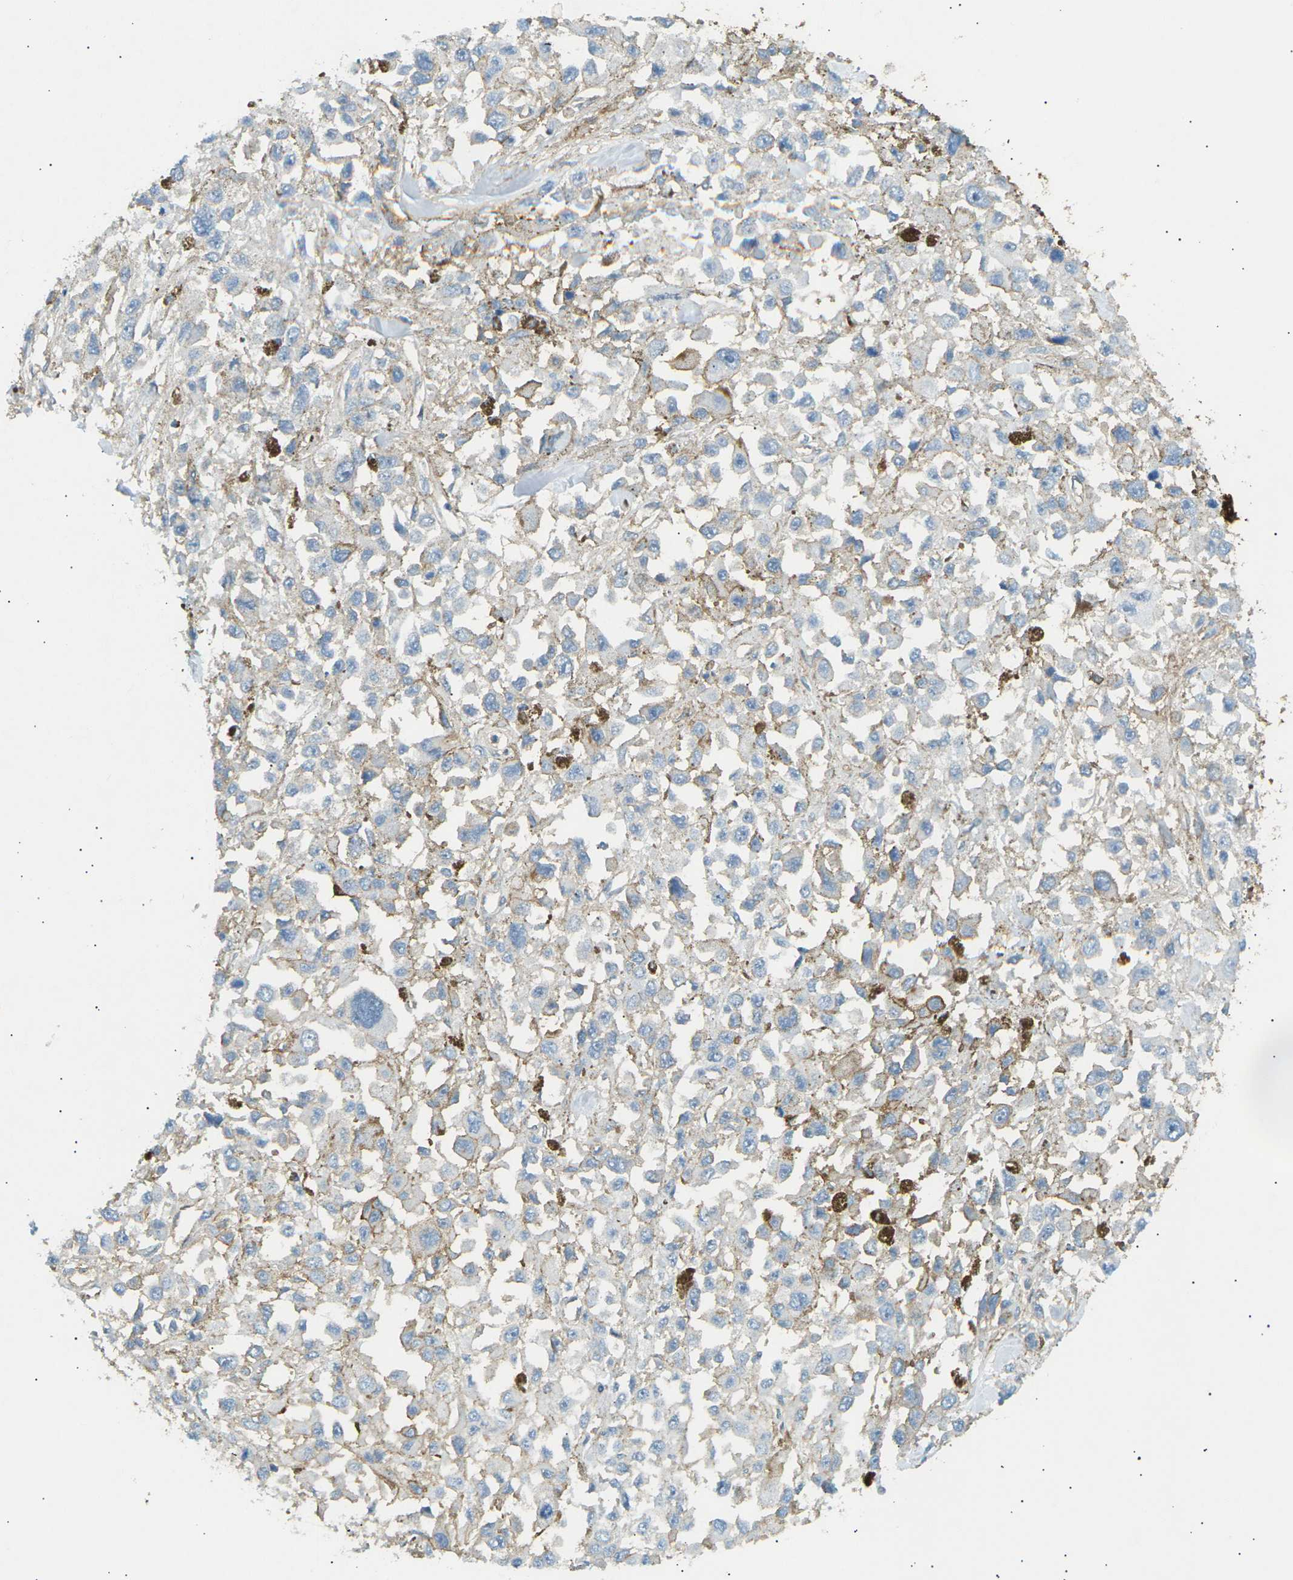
{"staining": {"intensity": "moderate", "quantity": "<25%", "location": "cytoplasmic/membranous"}, "tissue": "melanoma", "cell_type": "Tumor cells", "image_type": "cancer", "snomed": [{"axis": "morphology", "description": "Malignant melanoma, Metastatic site"}, {"axis": "topography", "description": "Lymph node"}], "caption": "A histopathology image of melanoma stained for a protein reveals moderate cytoplasmic/membranous brown staining in tumor cells.", "gene": "ATP2B4", "patient": {"sex": "male", "age": 59}}